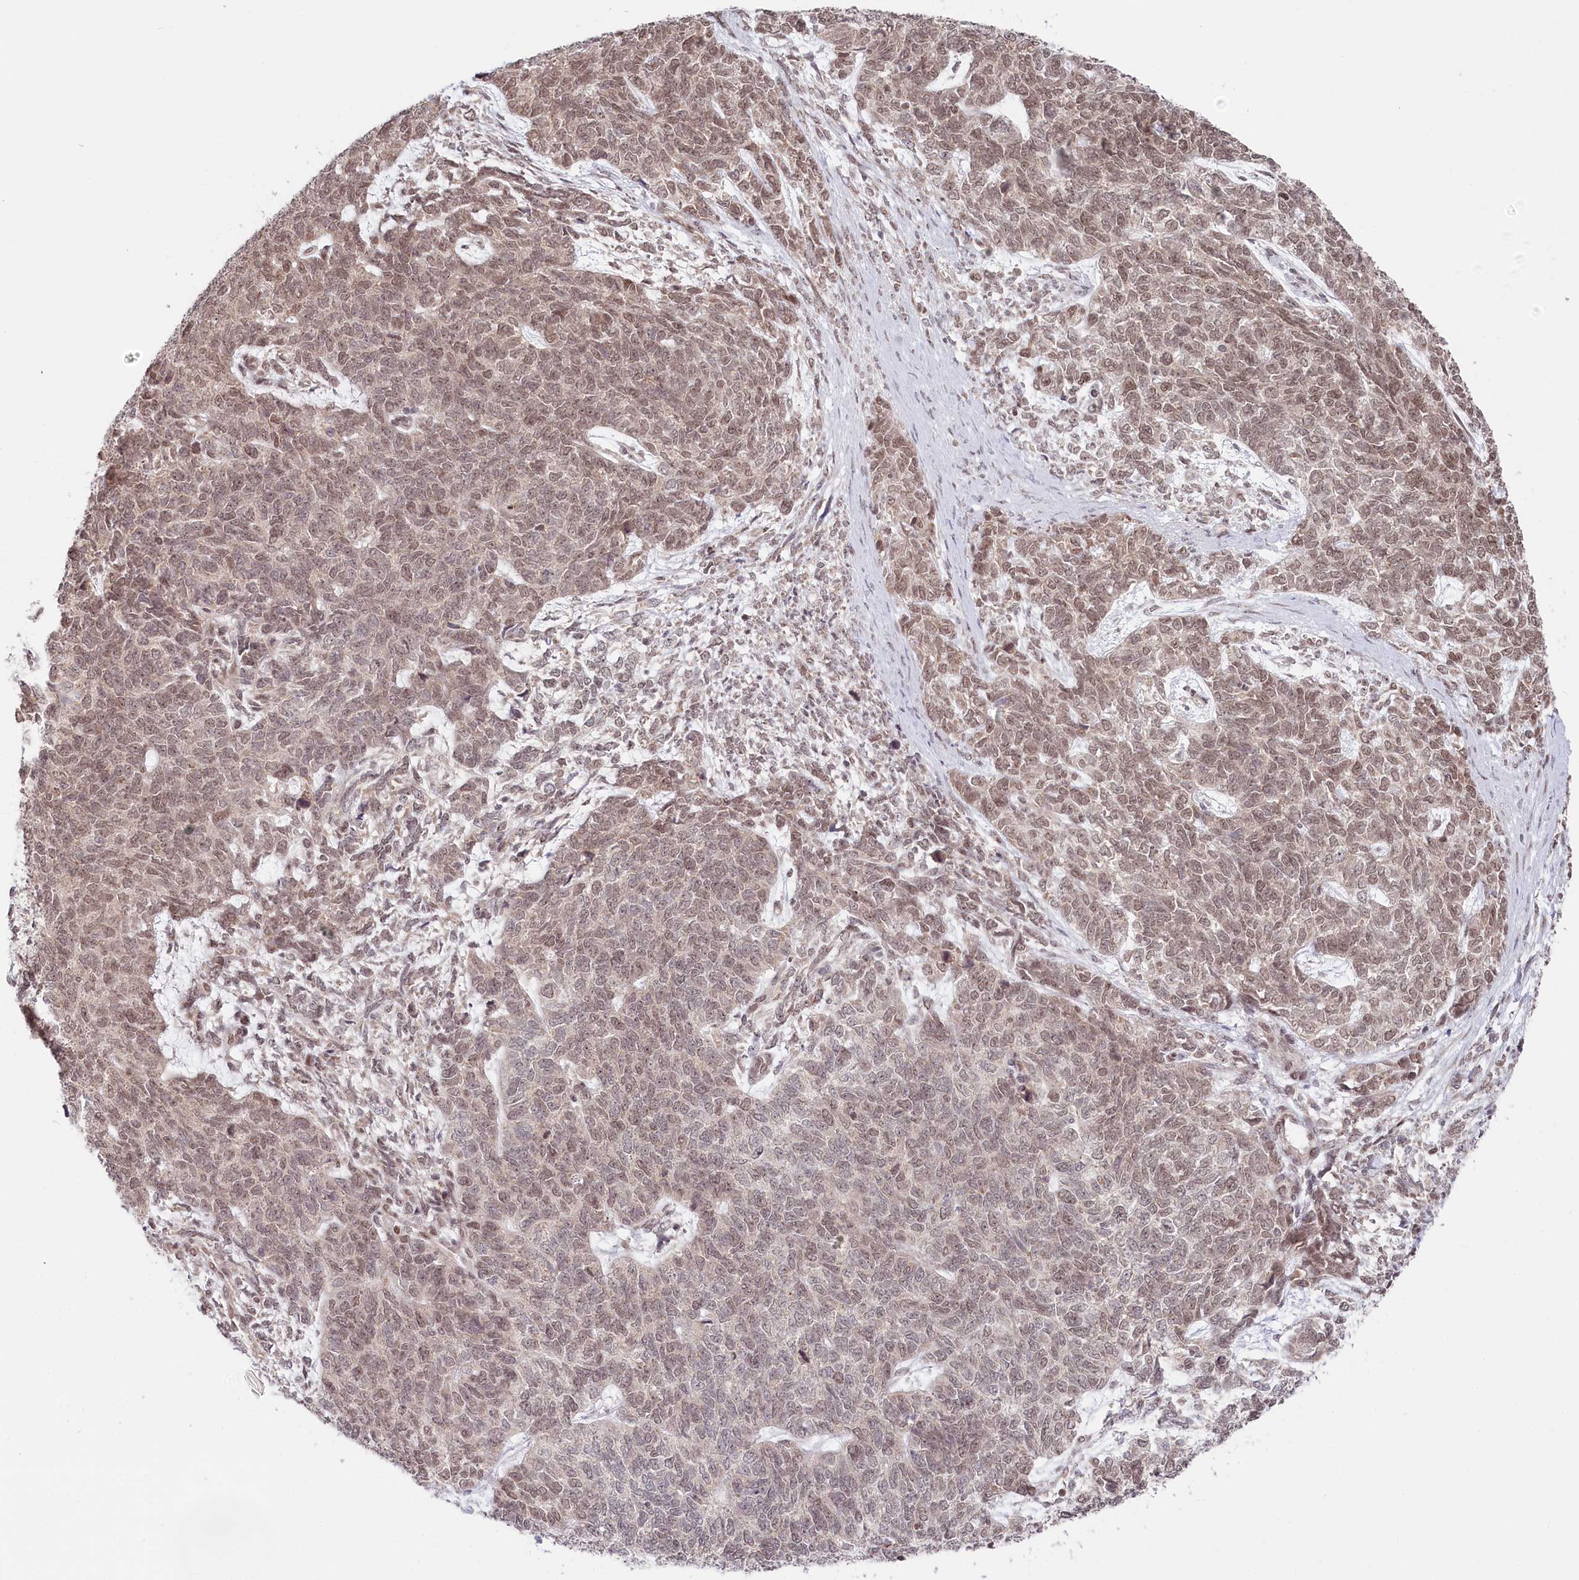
{"staining": {"intensity": "moderate", "quantity": ">75%", "location": "nuclear"}, "tissue": "cervical cancer", "cell_type": "Tumor cells", "image_type": "cancer", "snomed": [{"axis": "morphology", "description": "Squamous cell carcinoma, NOS"}, {"axis": "topography", "description": "Cervix"}], "caption": "Cervical cancer (squamous cell carcinoma) was stained to show a protein in brown. There is medium levels of moderate nuclear expression in approximately >75% of tumor cells. (Brightfield microscopy of DAB IHC at high magnification).", "gene": "CGGBP1", "patient": {"sex": "female", "age": 63}}